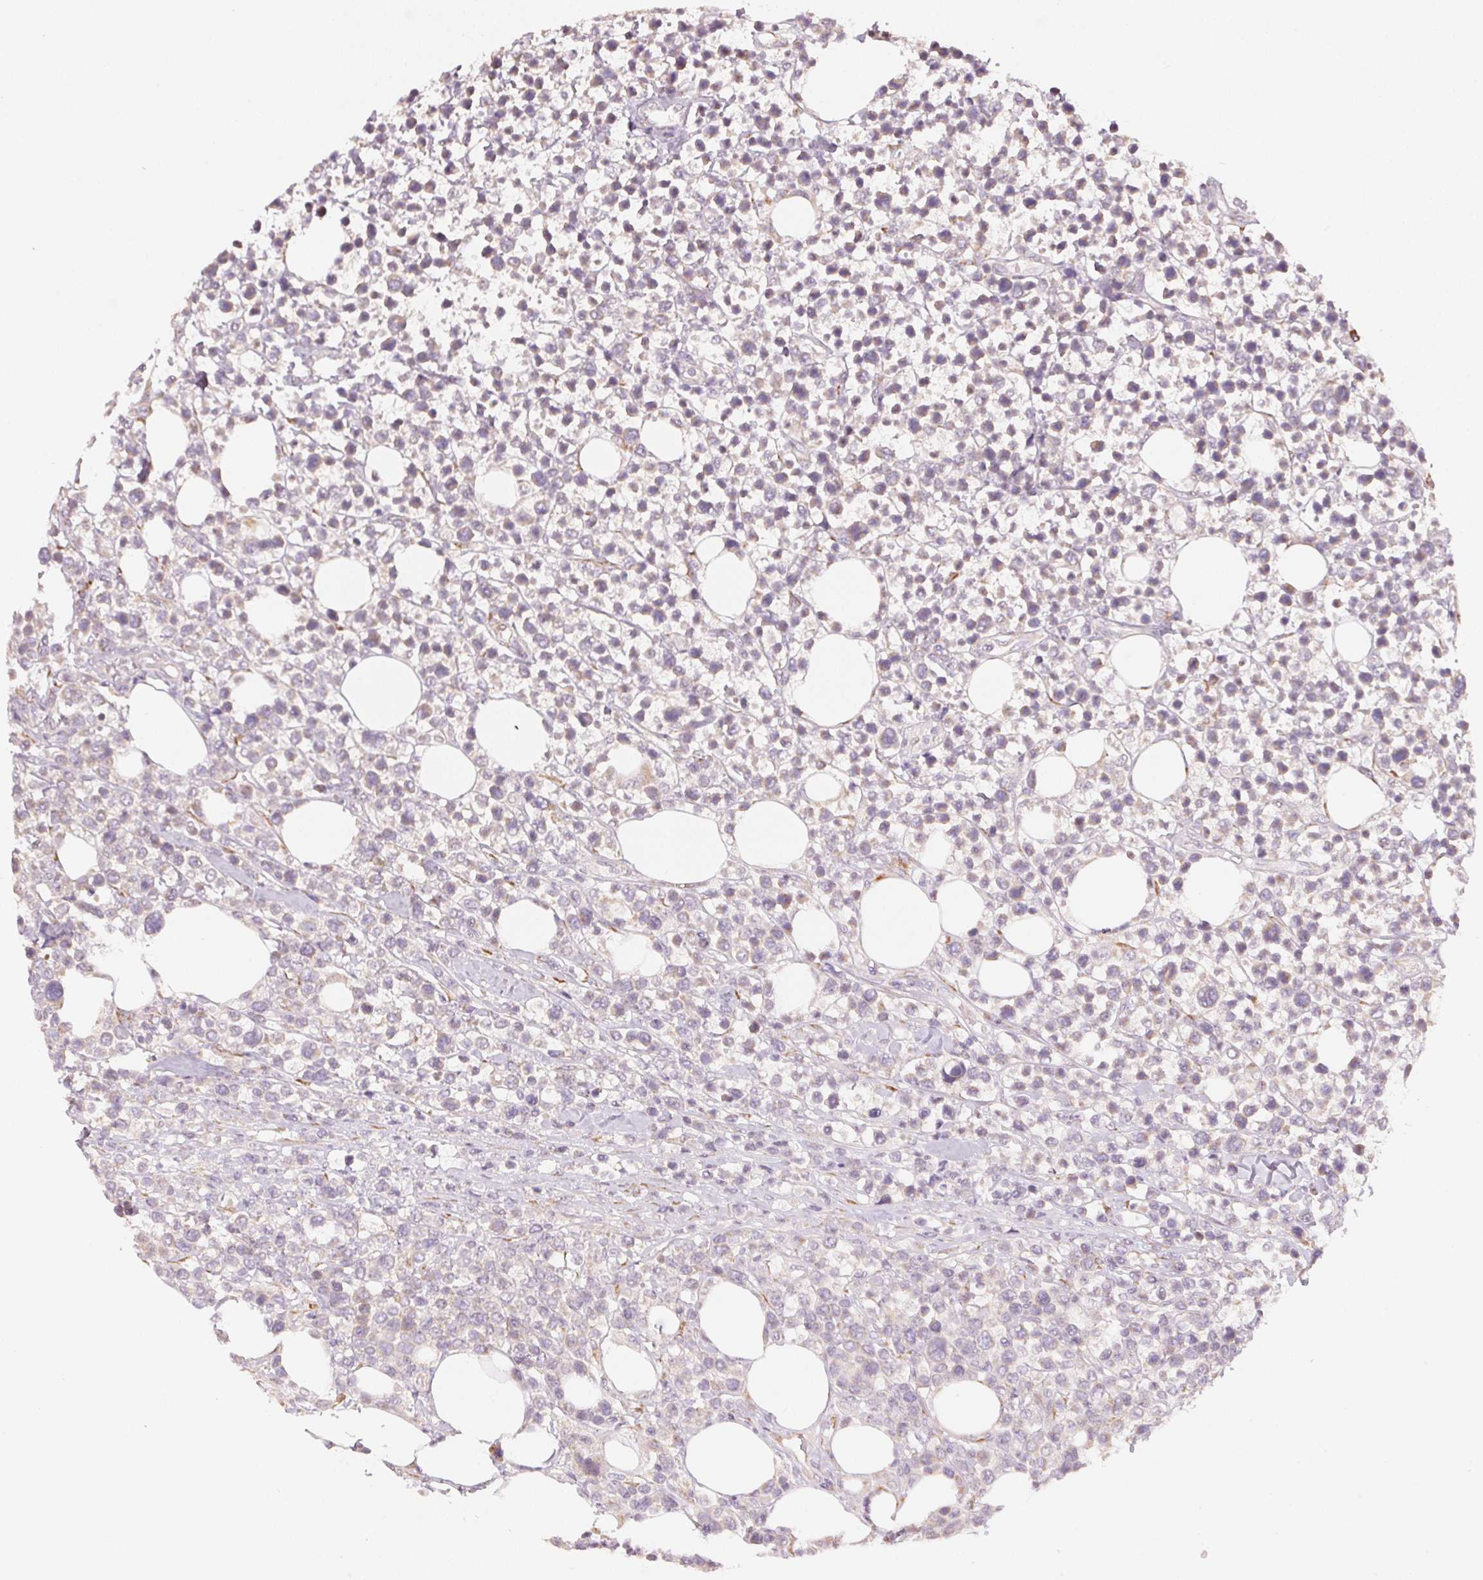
{"staining": {"intensity": "negative", "quantity": "none", "location": "none"}, "tissue": "lymphoma", "cell_type": "Tumor cells", "image_type": "cancer", "snomed": [{"axis": "morphology", "description": "Malignant lymphoma, non-Hodgkin's type, High grade"}, {"axis": "topography", "description": "Soft tissue"}], "caption": "This is an IHC photomicrograph of malignant lymphoma, non-Hodgkin's type (high-grade). There is no expression in tumor cells.", "gene": "BLOC1S2", "patient": {"sex": "female", "age": 56}}